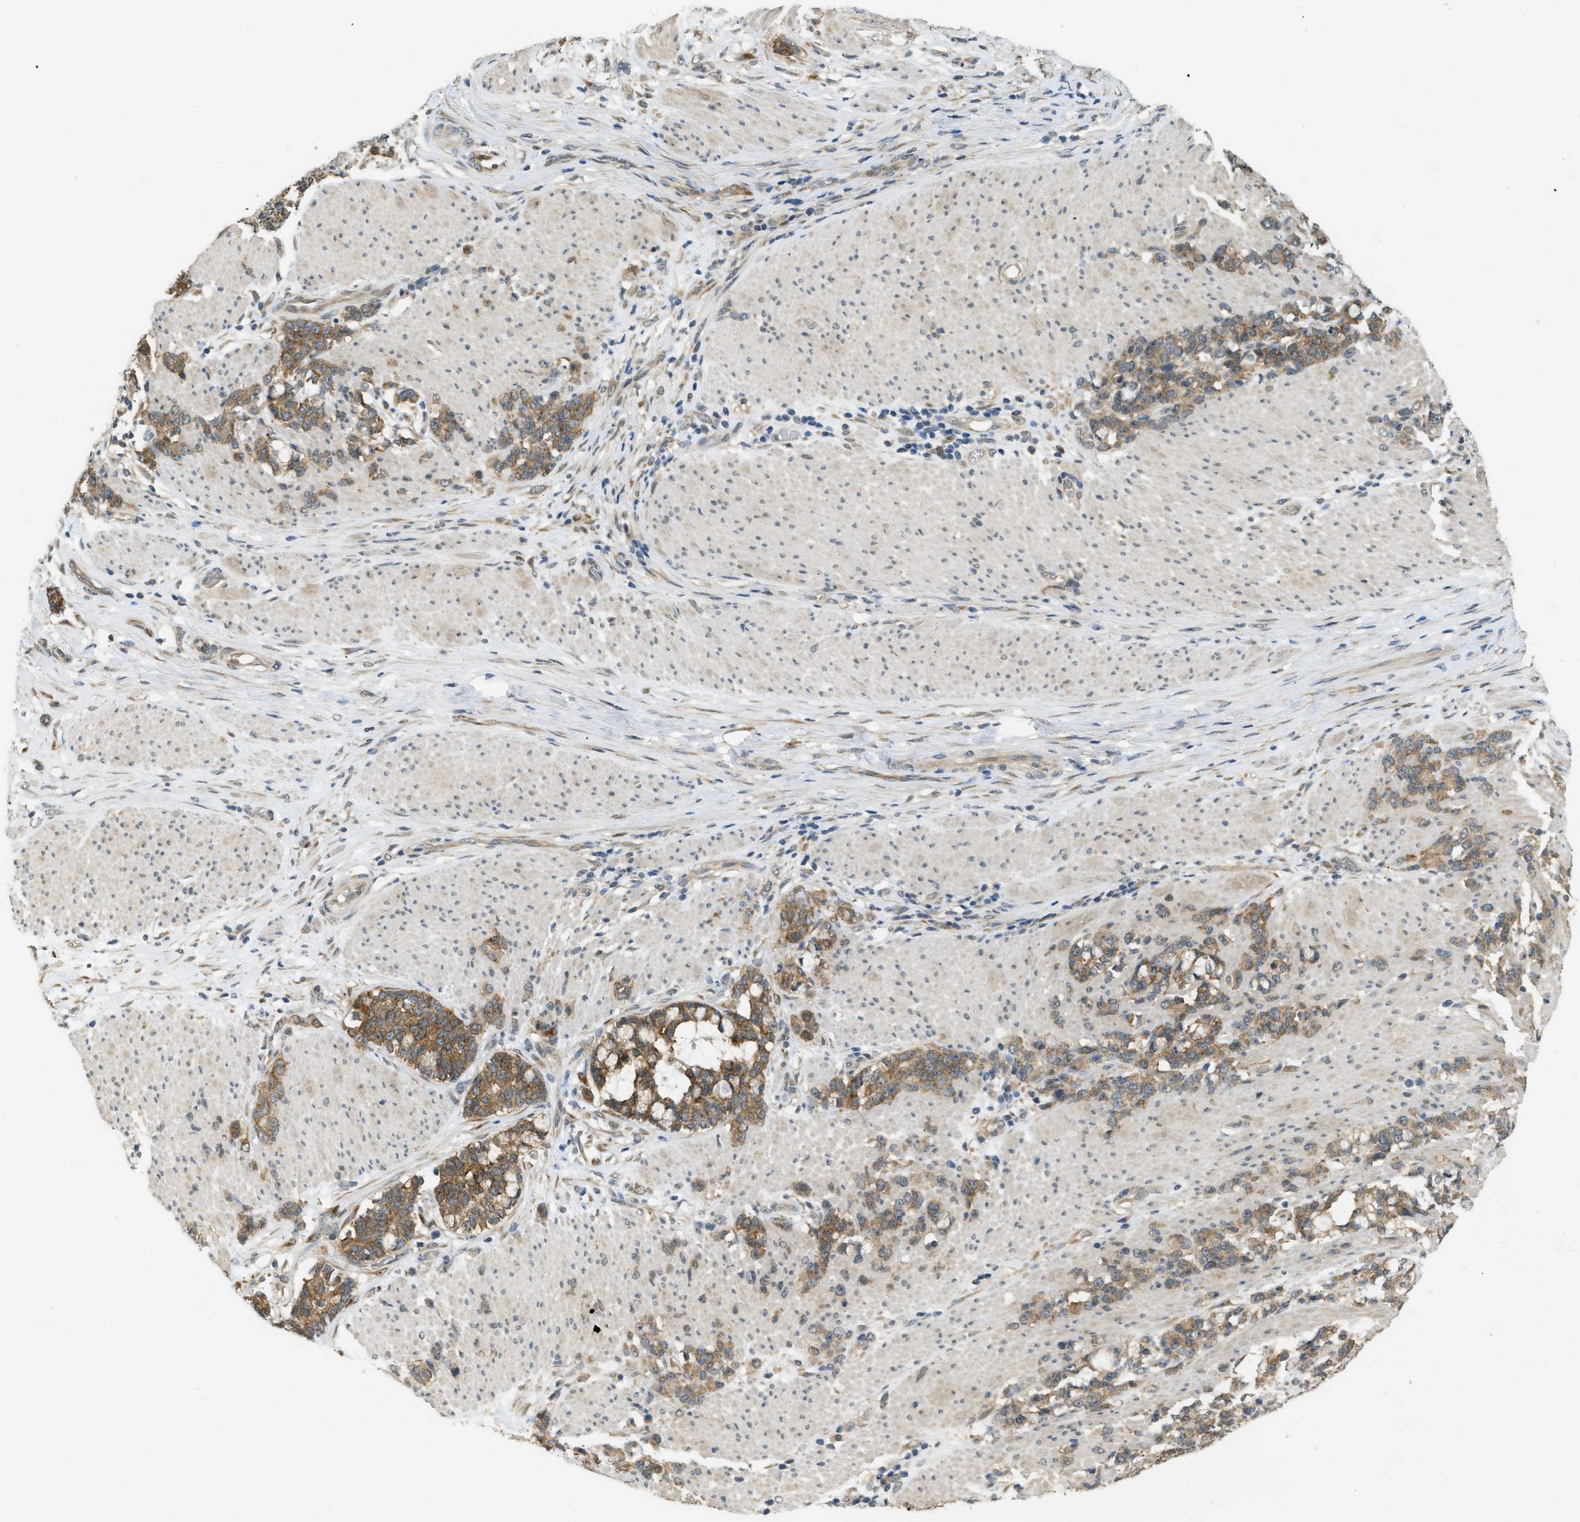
{"staining": {"intensity": "moderate", "quantity": ">75%", "location": "cytoplasmic/membranous"}, "tissue": "stomach cancer", "cell_type": "Tumor cells", "image_type": "cancer", "snomed": [{"axis": "morphology", "description": "Adenocarcinoma, NOS"}, {"axis": "topography", "description": "Stomach, lower"}], "caption": "High-magnification brightfield microscopy of stomach adenocarcinoma stained with DAB (3,3'-diaminobenzidine) (brown) and counterstained with hematoxylin (blue). tumor cells exhibit moderate cytoplasmic/membranous positivity is seen in about>75% of cells. The protein is shown in brown color, while the nuclei are stained blue.", "gene": "IGF2BP2", "patient": {"sex": "male", "age": 88}}